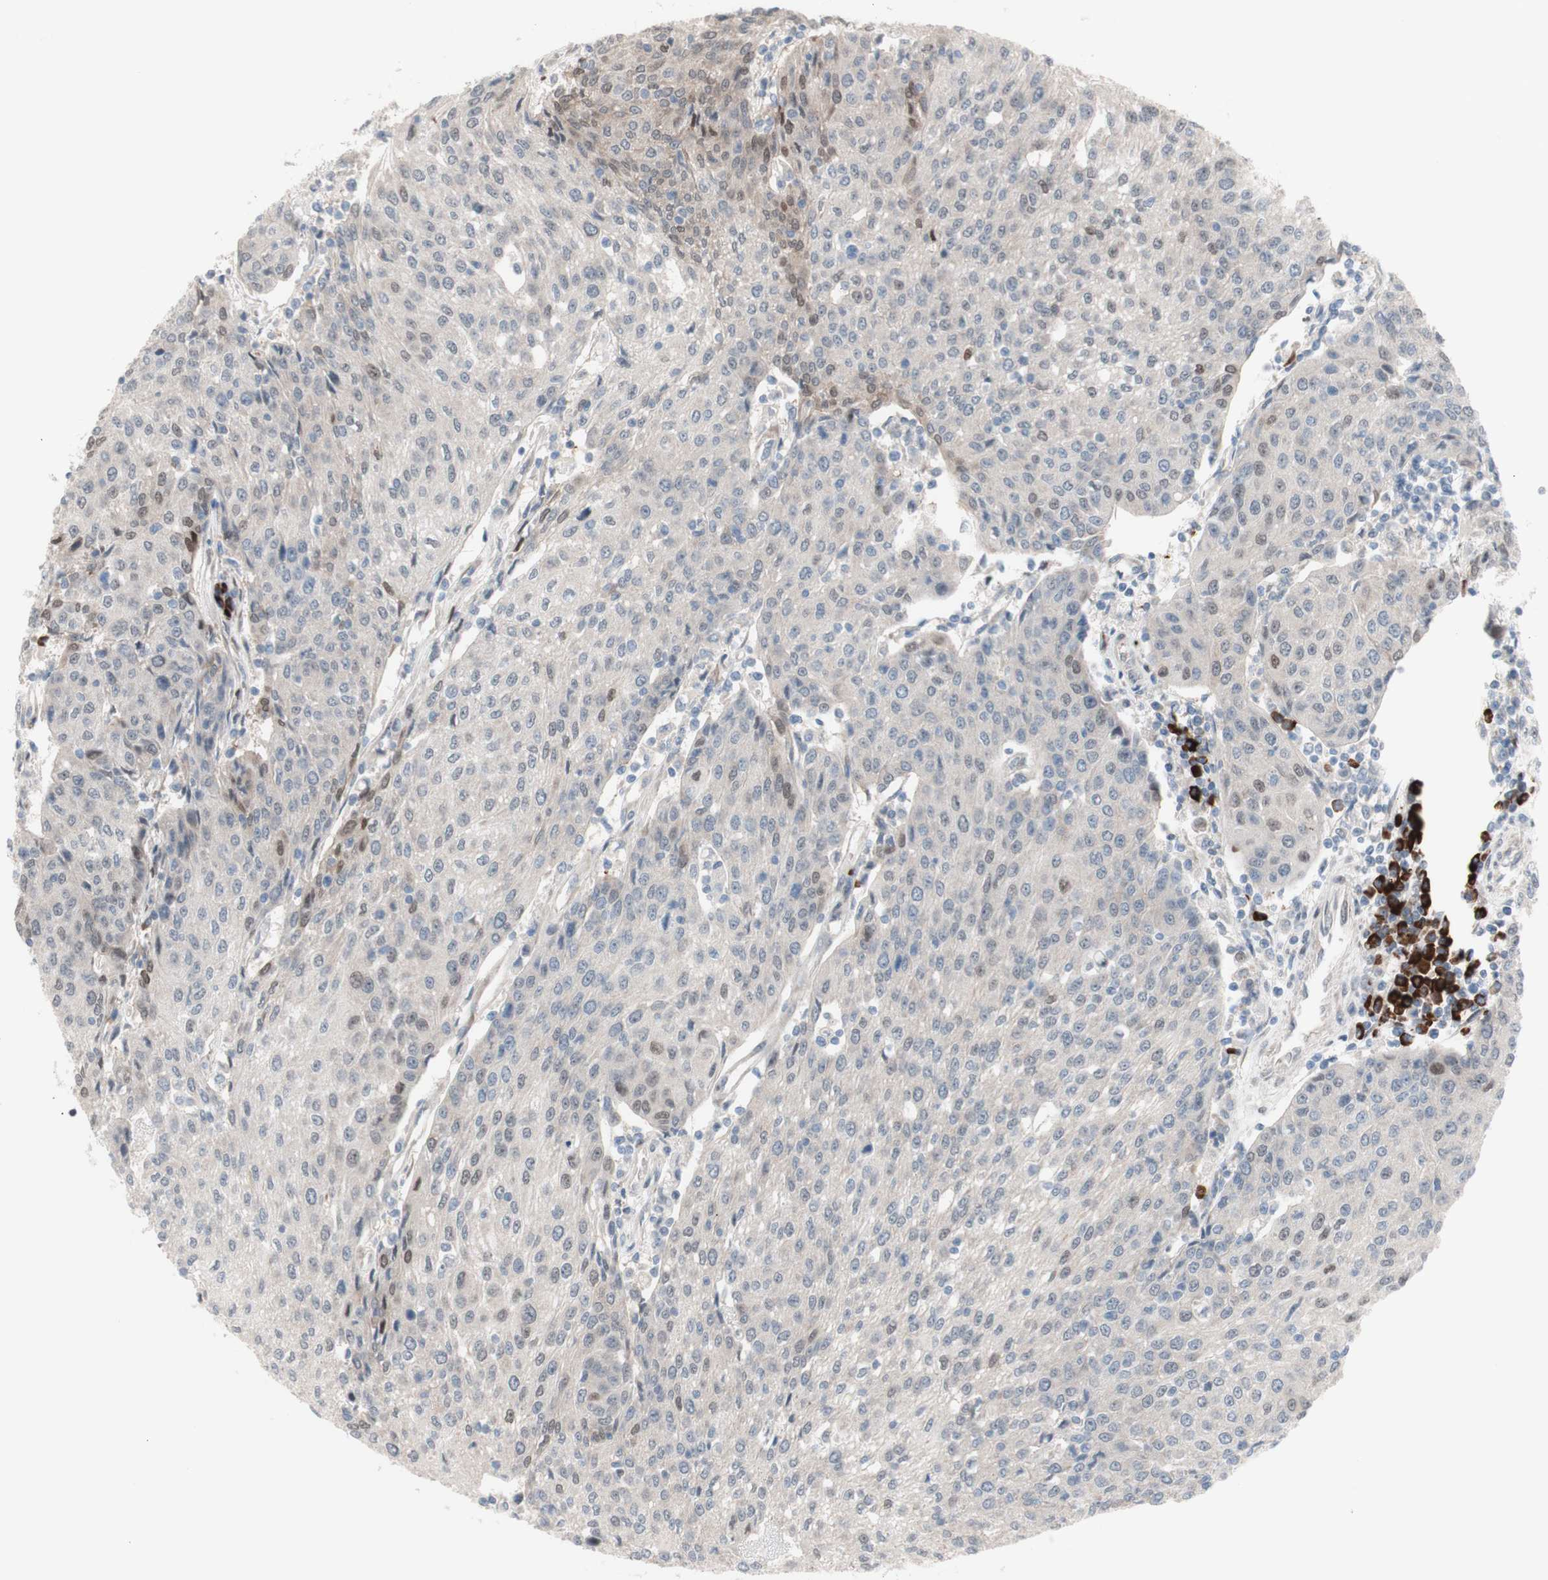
{"staining": {"intensity": "weak", "quantity": "<25%", "location": "nuclear"}, "tissue": "urothelial cancer", "cell_type": "Tumor cells", "image_type": "cancer", "snomed": [{"axis": "morphology", "description": "Urothelial carcinoma, High grade"}, {"axis": "topography", "description": "Urinary bladder"}], "caption": "Urothelial carcinoma (high-grade) stained for a protein using IHC shows no expression tumor cells.", "gene": "PHTF2", "patient": {"sex": "female", "age": 85}}